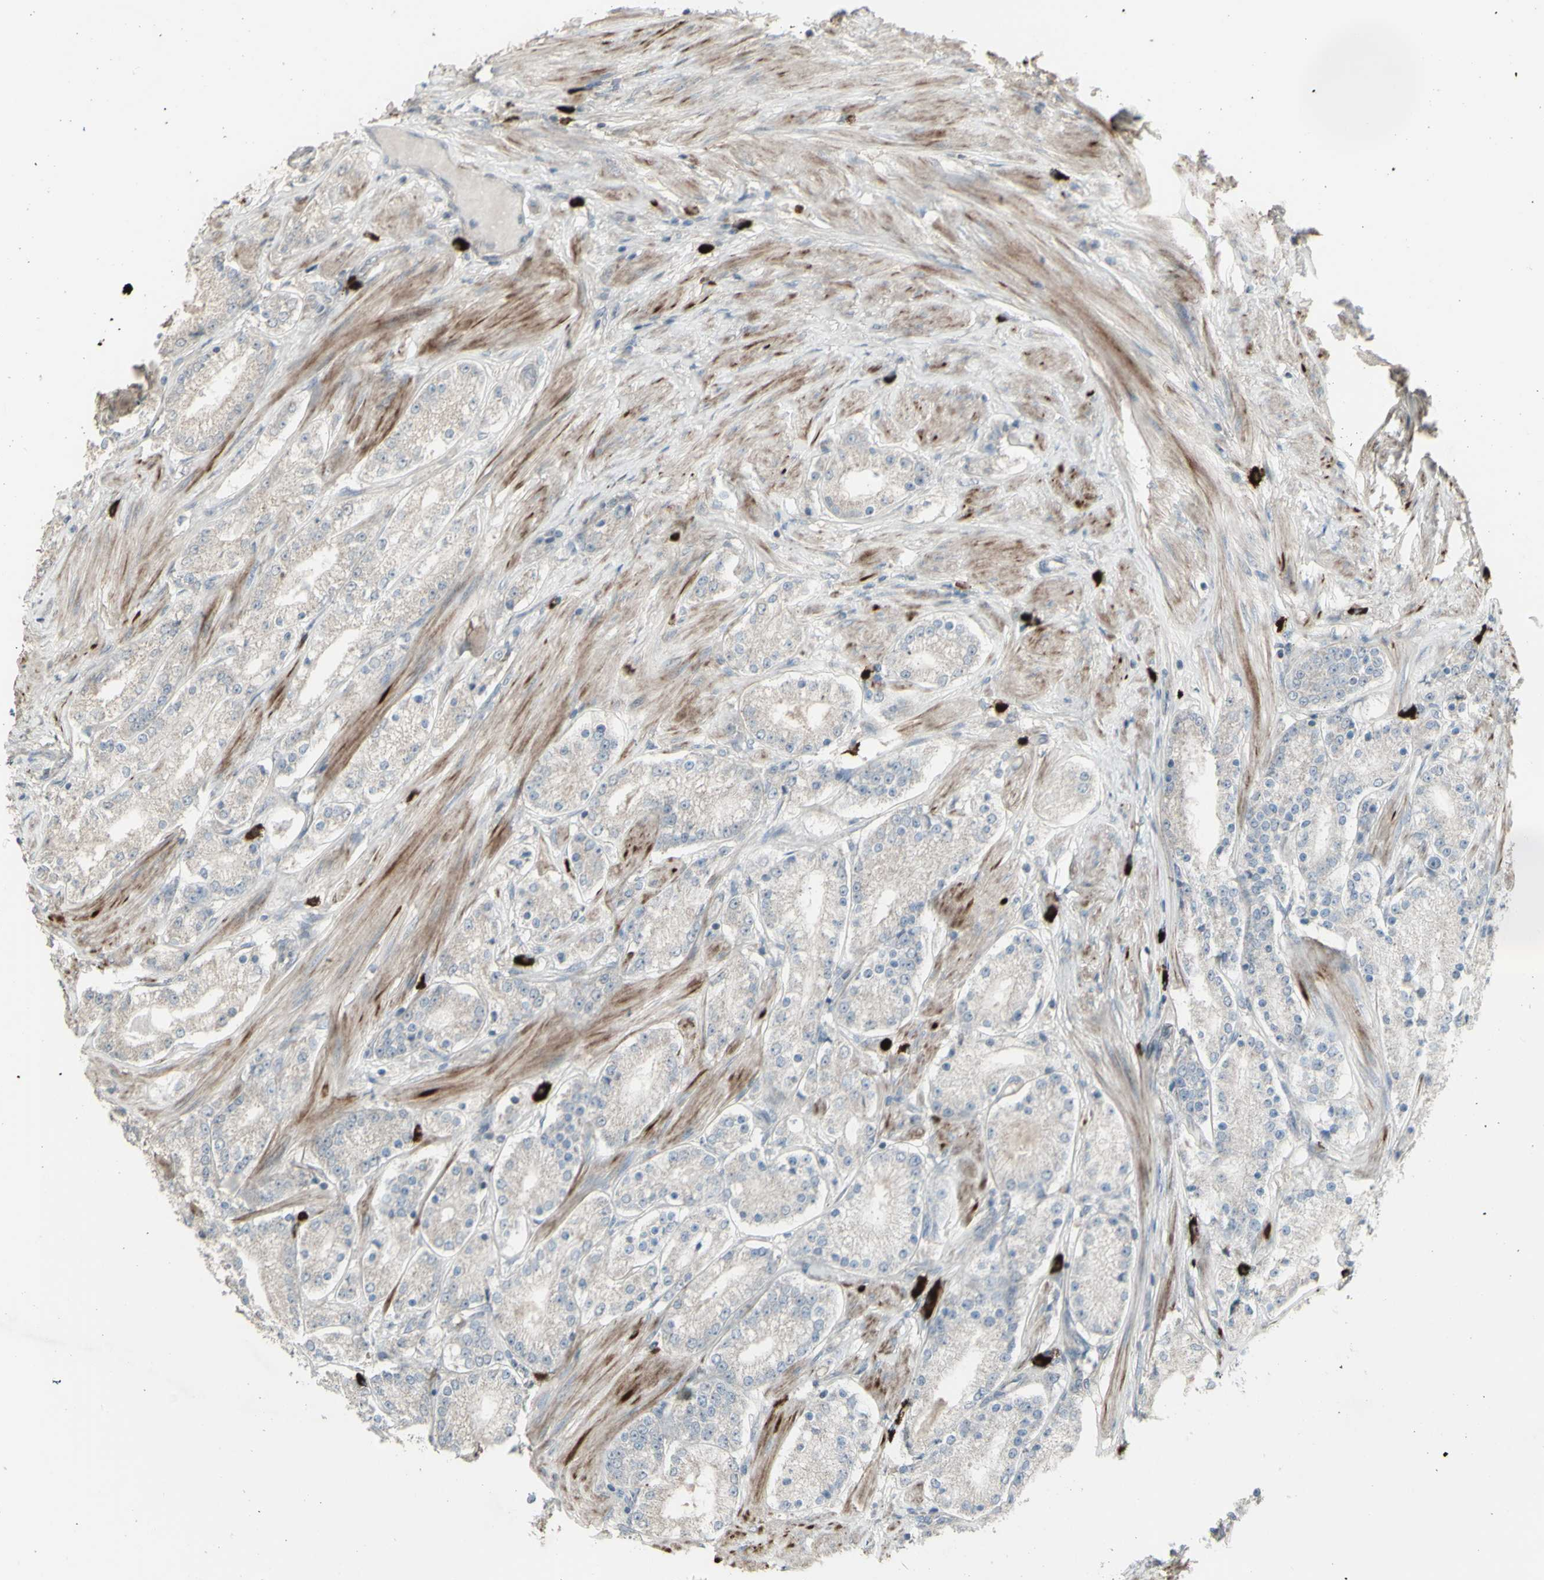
{"staining": {"intensity": "weak", "quantity": ">75%", "location": "cytoplasmic/membranous"}, "tissue": "prostate cancer", "cell_type": "Tumor cells", "image_type": "cancer", "snomed": [{"axis": "morphology", "description": "Adenocarcinoma, Low grade"}, {"axis": "topography", "description": "Prostate"}], "caption": "Brown immunohistochemical staining in prostate cancer reveals weak cytoplasmic/membranous staining in approximately >75% of tumor cells.", "gene": "GRAMD1B", "patient": {"sex": "male", "age": 63}}